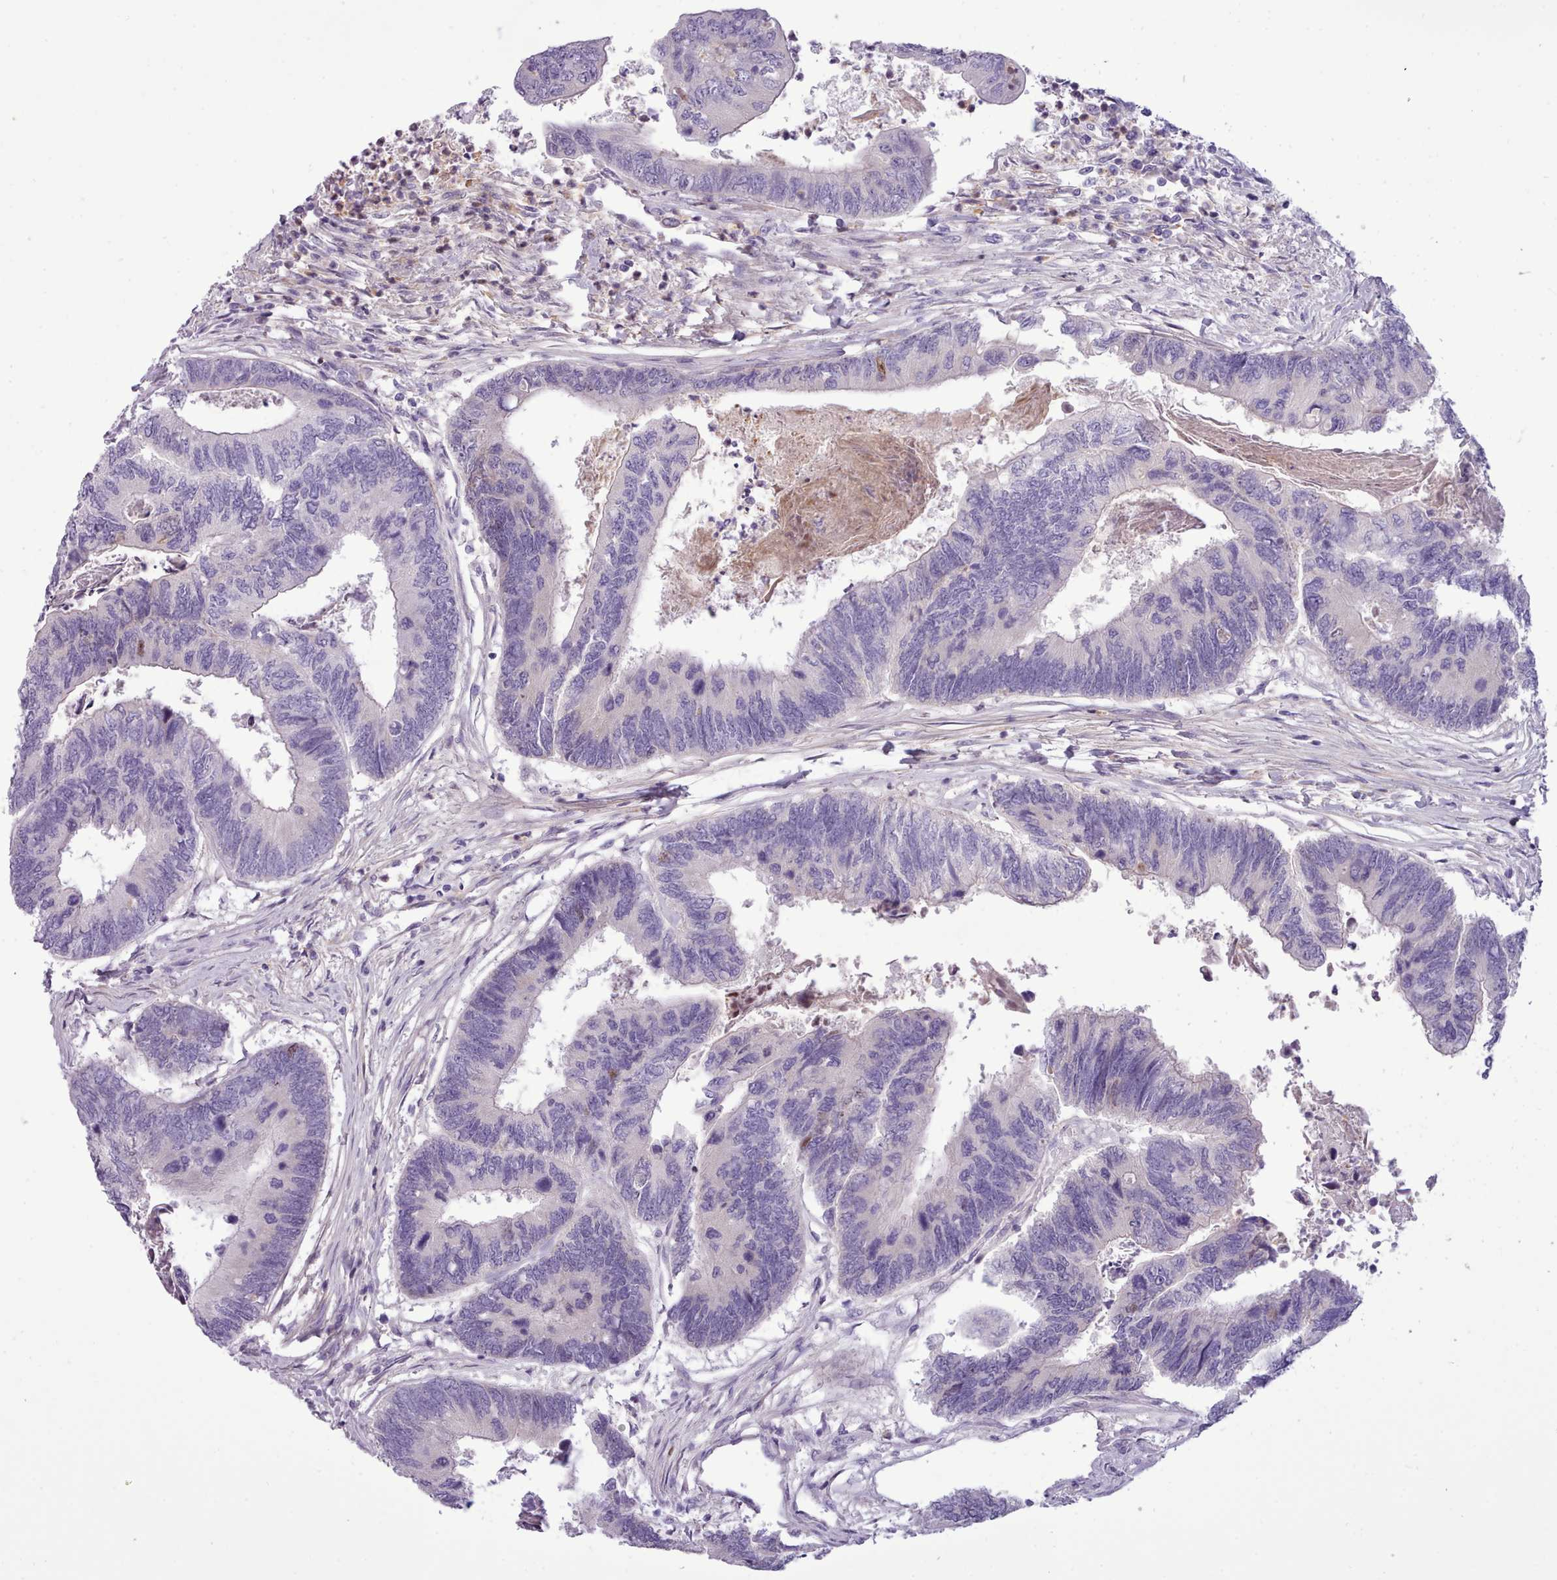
{"staining": {"intensity": "negative", "quantity": "none", "location": "none"}, "tissue": "colorectal cancer", "cell_type": "Tumor cells", "image_type": "cancer", "snomed": [{"axis": "morphology", "description": "Adenocarcinoma, NOS"}, {"axis": "topography", "description": "Colon"}], "caption": "Immunohistochemical staining of human colorectal adenocarcinoma demonstrates no significant positivity in tumor cells. (DAB immunohistochemistry visualized using brightfield microscopy, high magnification).", "gene": "CYP2A13", "patient": {"sex": "female", "age": 67}}